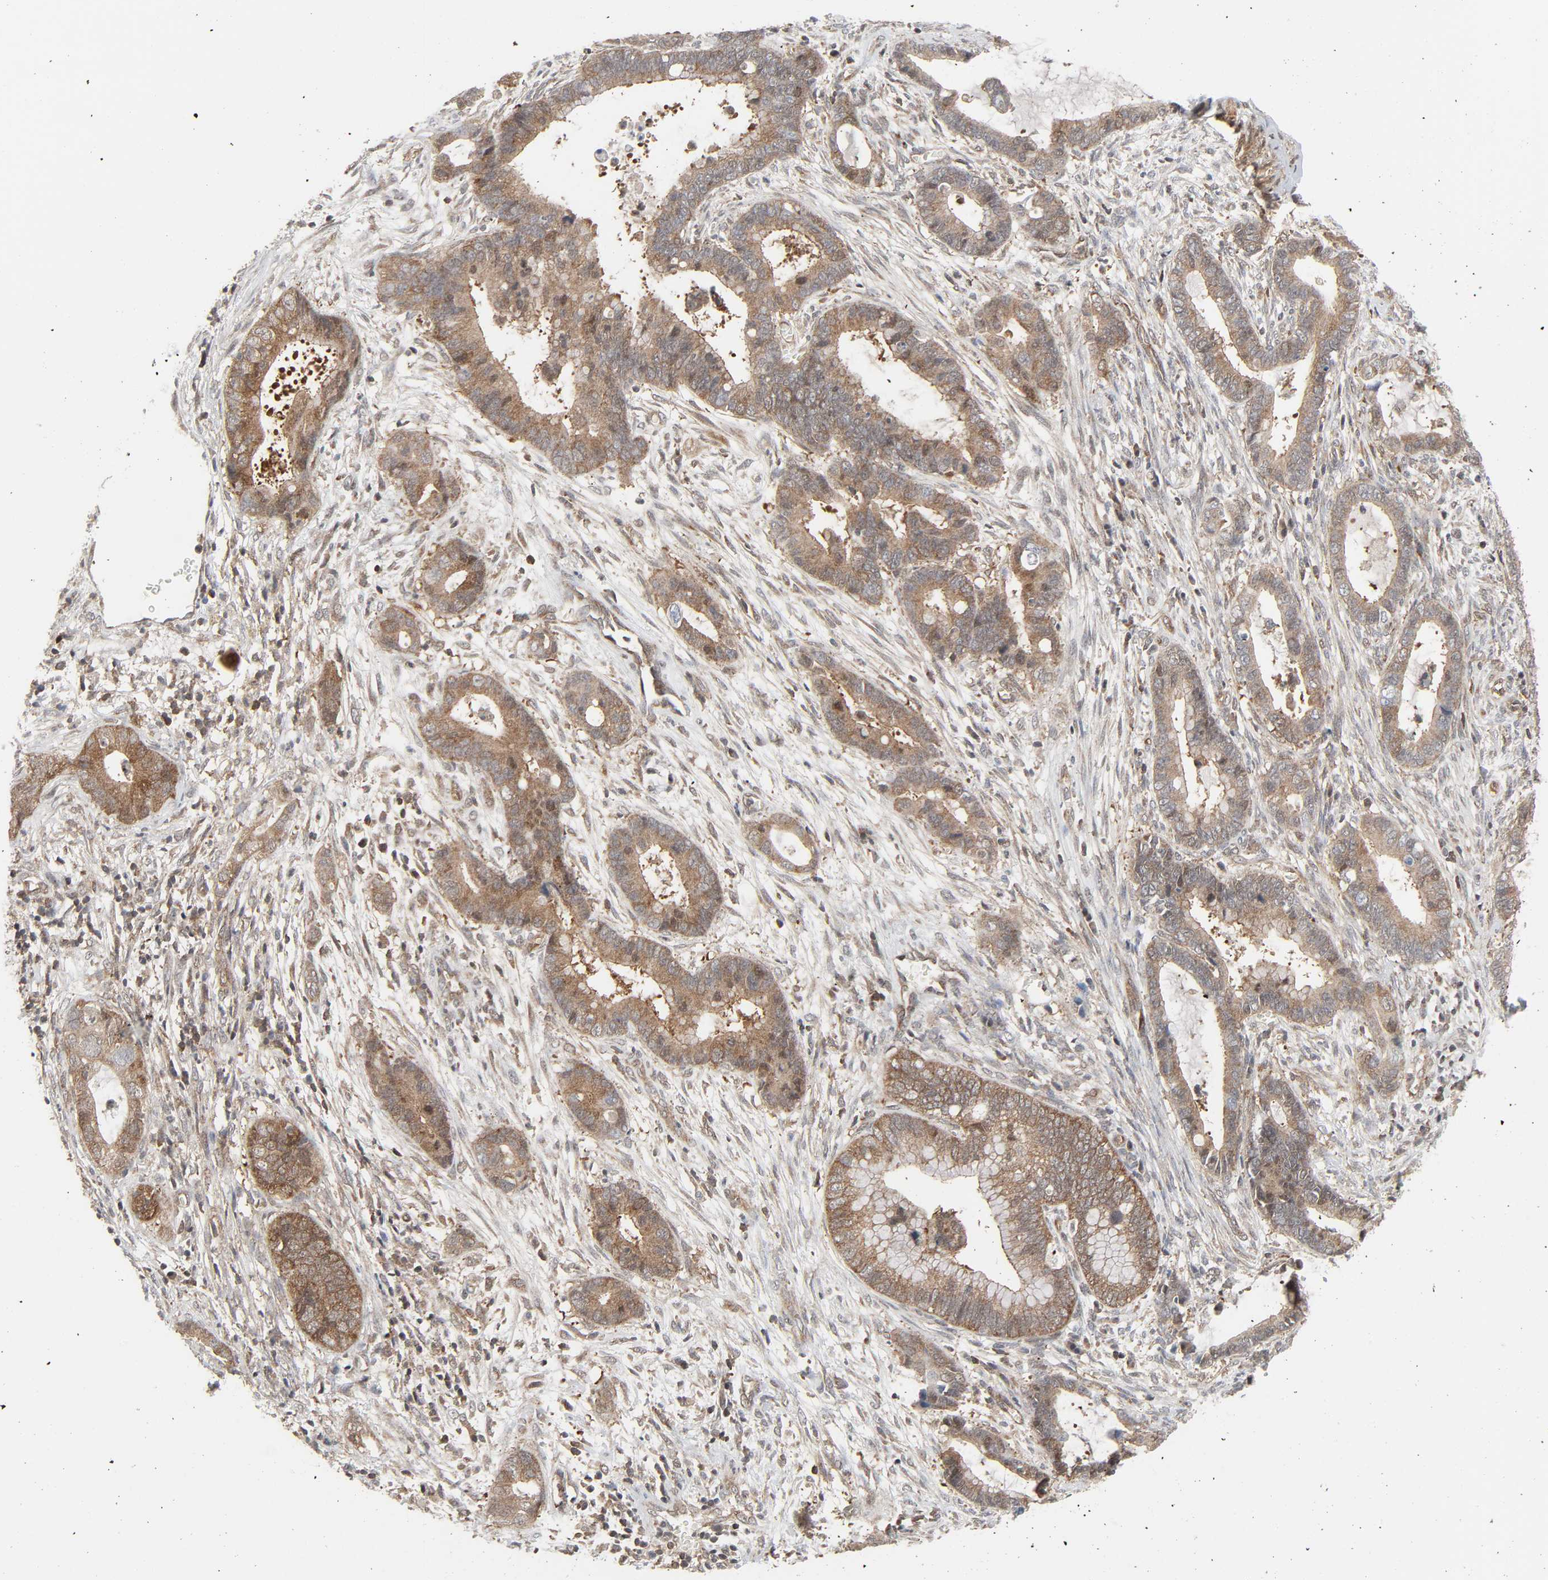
{"staining": {"intensity": "weak", "quantity": ">75%", "location": "cytoplasmic/membranous"}, "tissue": "cervical cancer", "cell_type": "Tumor cells", "image_type": "cancer", "snomed": [{"axis": "morphology", "description": "Adenocarcinoma, NOS"}, {"axis": "topography", "description": "Cervix"}], "caption": "Cervical cancer stained with a brown dye shows weak cytoplasmic/membranous positive staining in approximately >75% of tumor cells.", "gene": "GSK3A", "patient": {"sex": "female", "age": 44}}